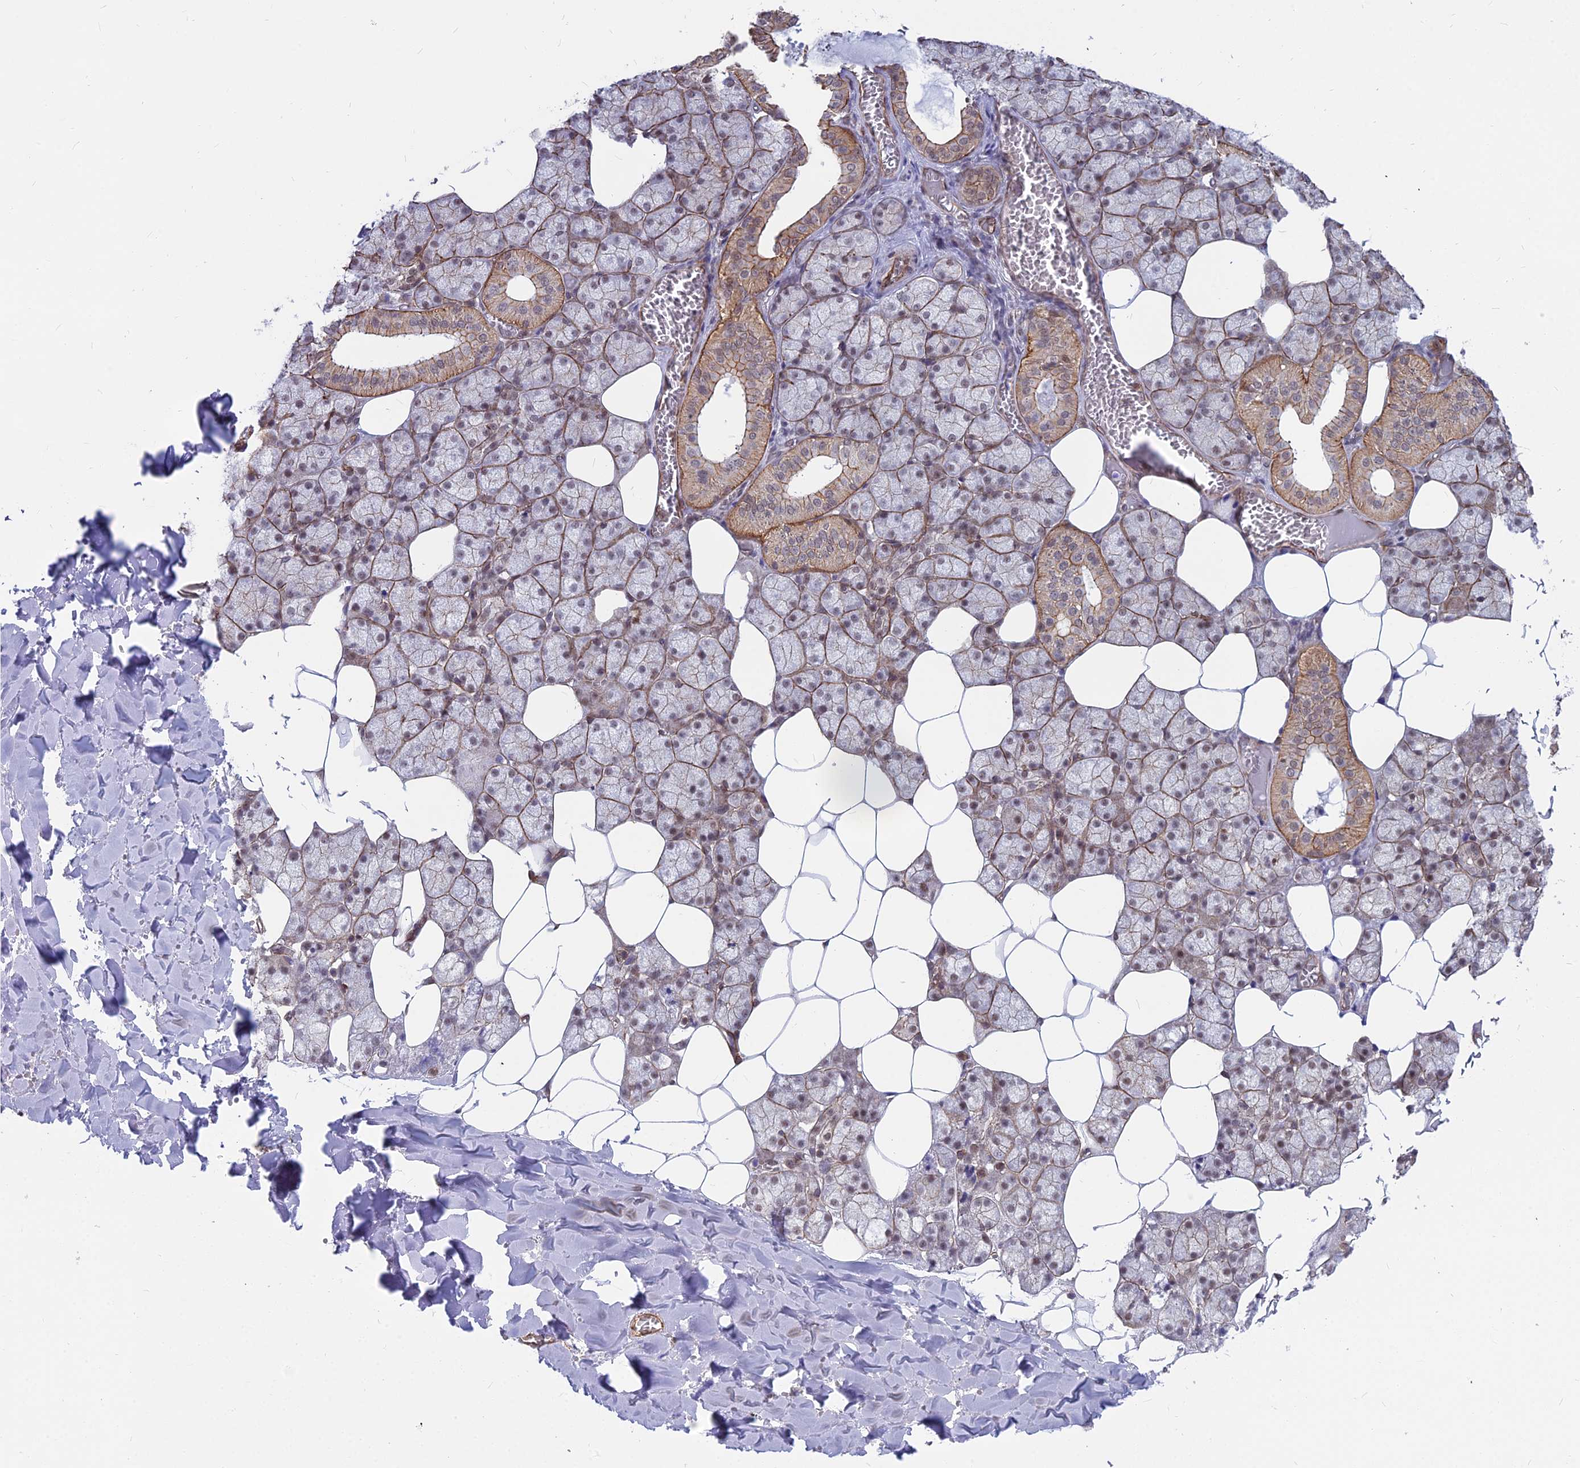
{"staining": {"intensity": "moderate", "quantity": "25%-75%", "location": "cytoplasmic/membranous,nuclear"}, "tissue": "salivary gland", "cell_type": "Glandular cells", "image_type": "normal", "snomed": [{"axis": "morphology", "description": "Normal tissue, NOS"}, {"axis": "topography", "description": "Salivary gland"}], "caption": "High-power microscopy captured an immunohistochemistry (IHC) photomicrograph of benign salivary gland, revealing moderate cytoplasmic/membranous,nuclear staining in approximately 25%-75% of glandular cells.", "gene": "YJU2", "patient": {"sex": "male", "age": 62}}